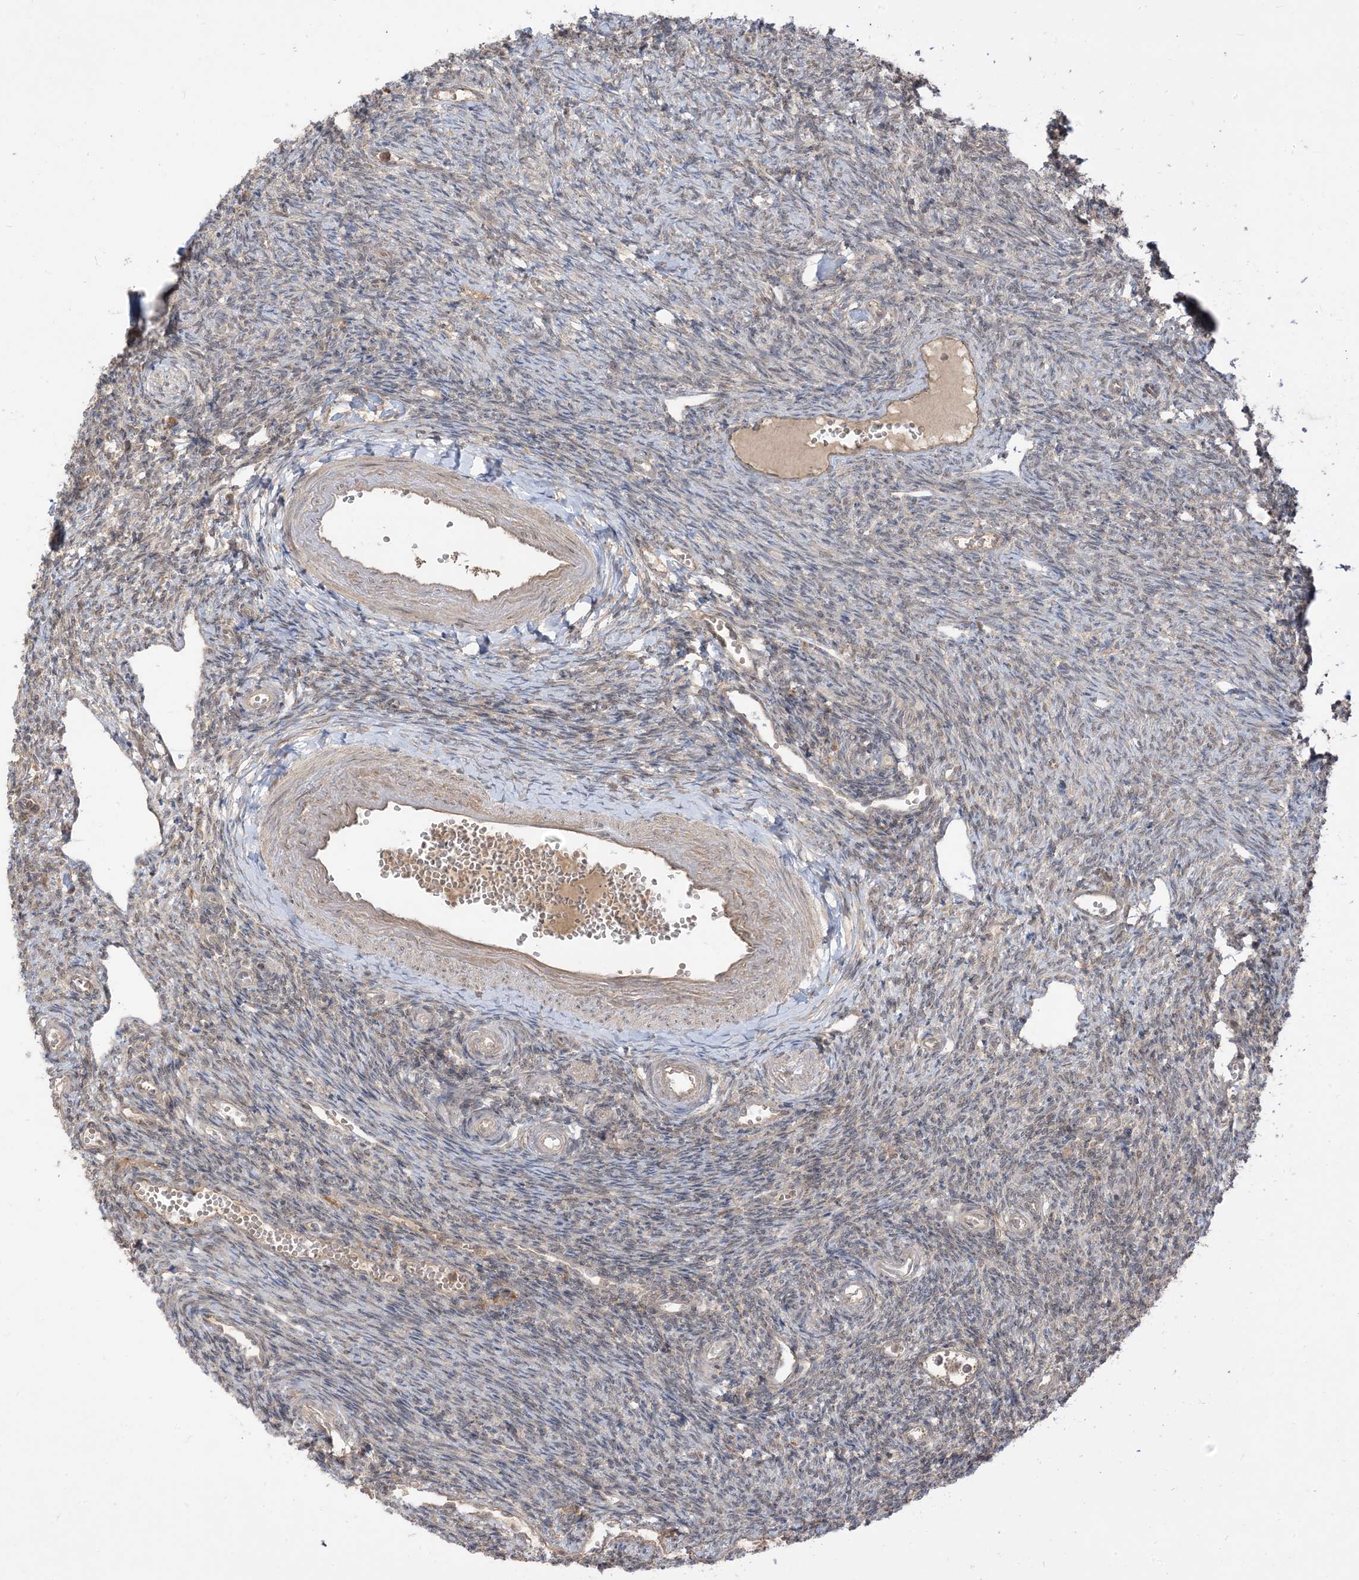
{"staining": {"intensity": "moderate", "quantity": ">75%", "location": "cytoplasmic/membranous"}, "tissue": "ovary", "cell_type": "Follicle cells", "image_type": "normal", "snomed": [{"axis": "morphology", "description": "Normal tissue, NOS"}, {"axis": "morphology", "description": "Cyst, NOS"}, {"axis": "topography", "description": "Ovary"}], "caption": "A high-resolution photomicrograph shows IHC staining of benign ovary, which demonstrates moderate cytoplasmic/membranous staining in approximately >75% of follicle cells. The protein of interest is shown in brown color, while the nuclei are stained blue.", "gene": "TBCC", "patient": {"sex": "female", "age": 33}}